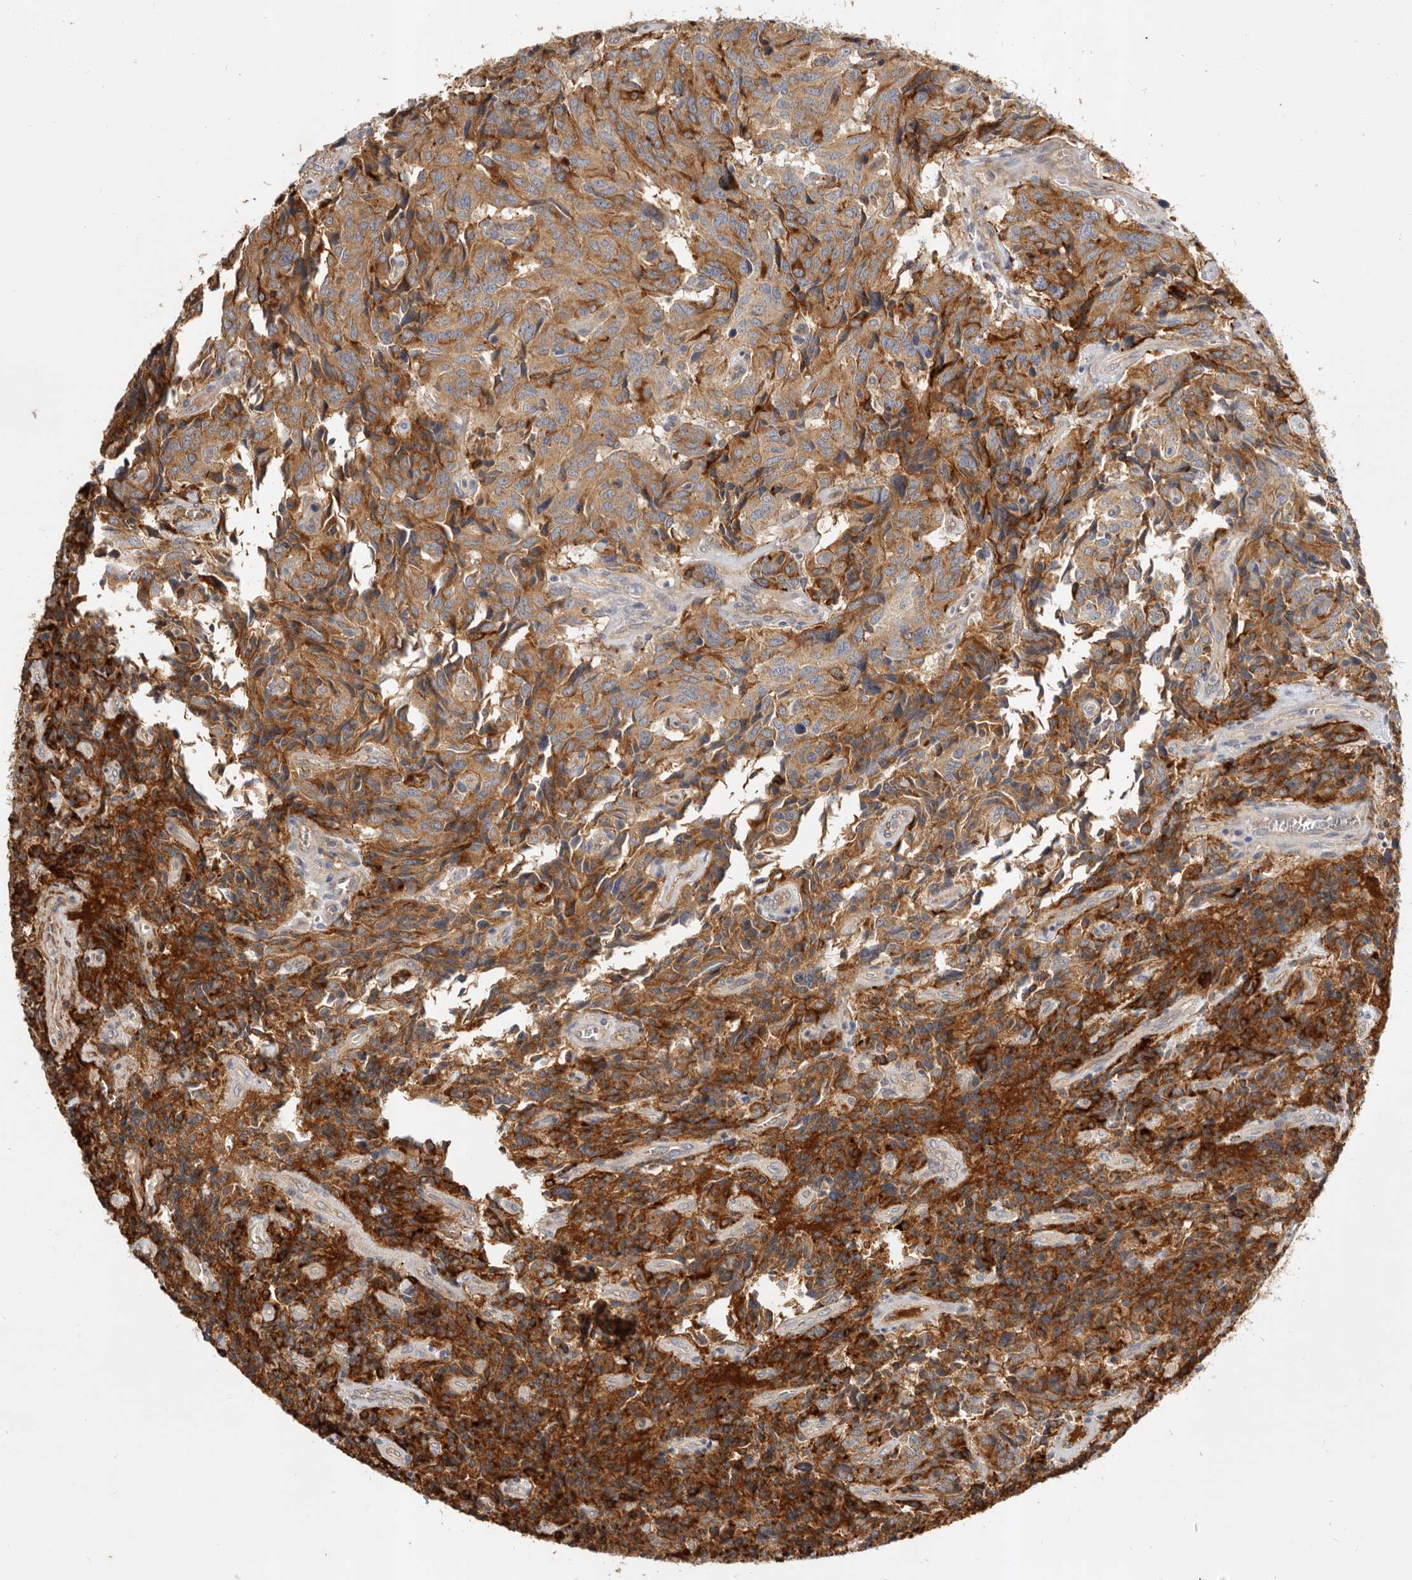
{"staining": {"intensity": "strong", "quantity": "25%-75%", "location": "cytoplasmic/membranous"}, "tissue": "carcinoid", "cell_type": "Tumor cells", "image_type": "cancer", "snomed": [{"axis": "morphology", "description": "Carcinoid, malignant, NOS"}, {"axis": "topography", "description": "Lung"}], "caption": "There is high levels of strong cytoplasmic/membranous staining in tumor cells of carcinoid, as demonstrated by immunohistochemical staining (brown color).", "gene": "ADAMTS9", "patient": {"sex": "female", "age": 46}}